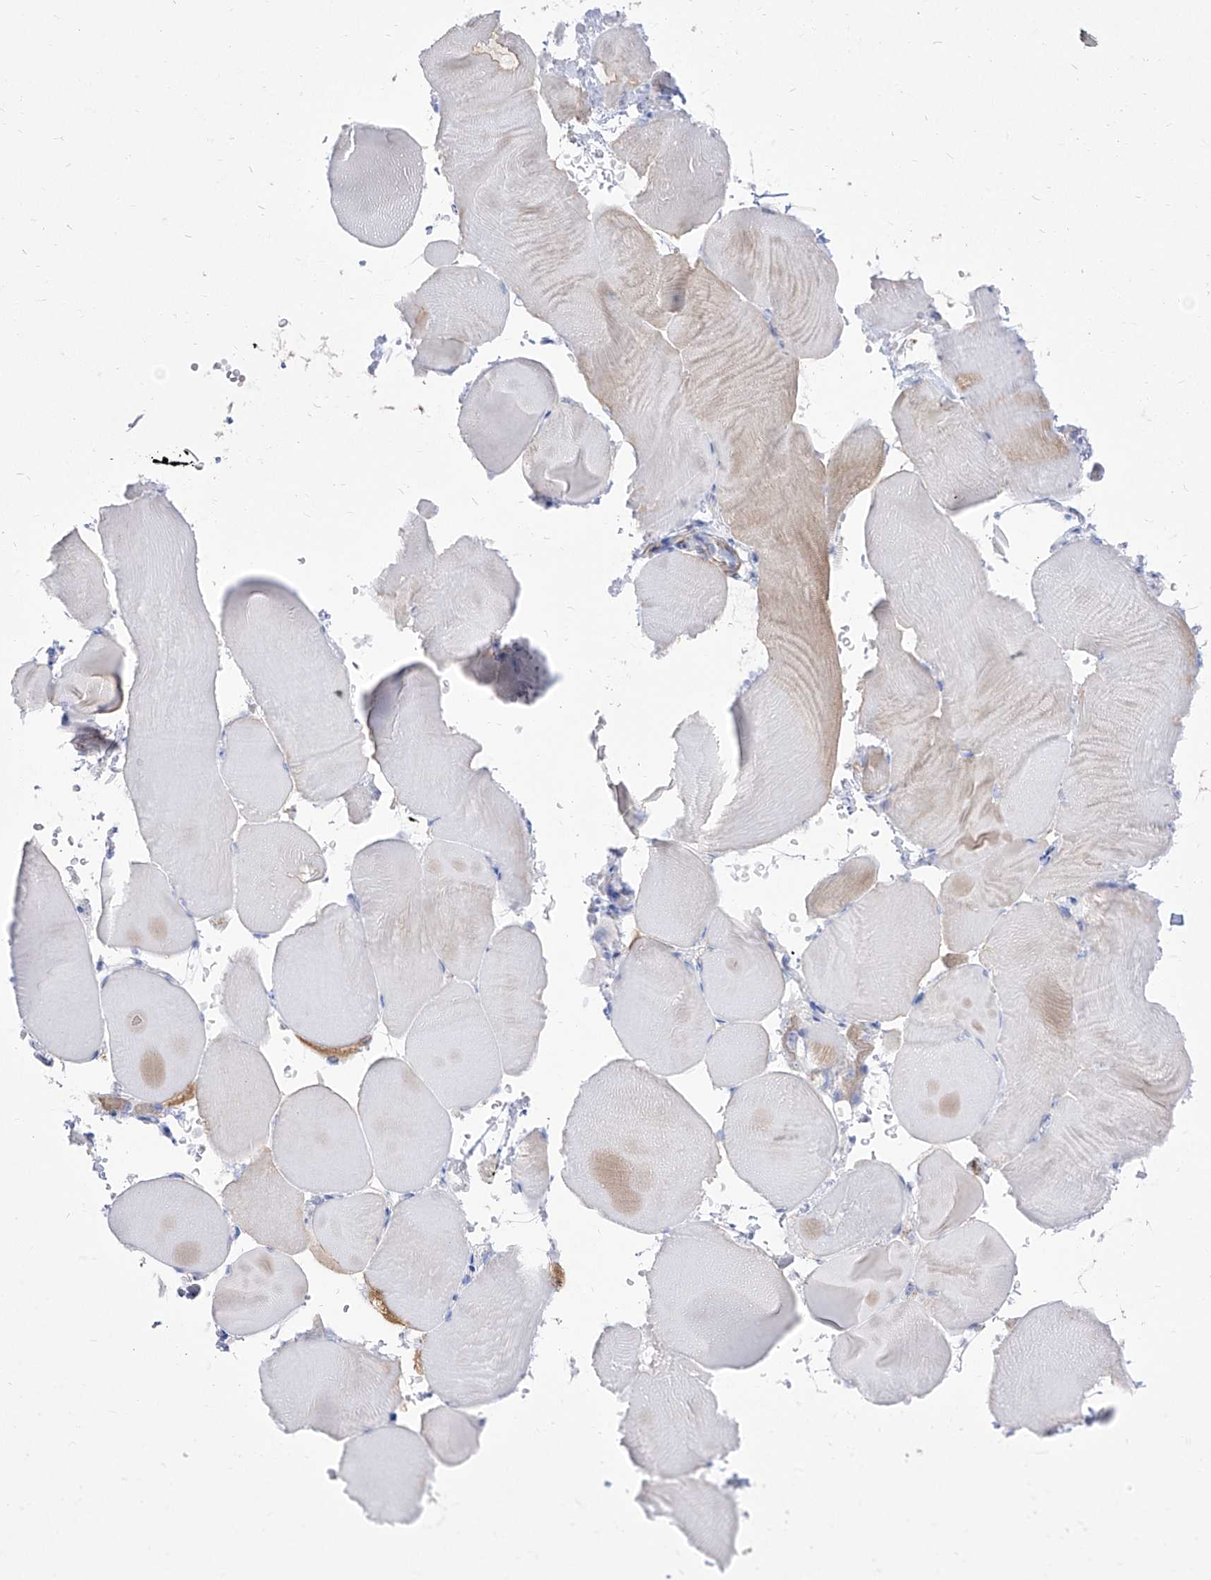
{"staining": {"intensity": "weak", "quantity": "25%-75%", "location": "cytoplasmic/membranous"}, "tissue": "skeletal muscle", "cell_type": "Myocytes", "image_type": "normal", "snomed": [{"axis": "morphology", "description": "Normal tissue, NOS"}, {"axis": "topography", "description": "Skeletal muscle"}, {"axis": "topography", "description": "Parathyroid gland"}], "caption": "High-magnification brightfield microscopy of benign skeletal muscle stained with DAB (brown) and counterstained with hematoxylin (blue). myocytes exhibit weak cytoplasmic/membranous staining is seen in approximately25%-75% of cells.", "gene": "C1orf74", "patient": {"sex": "female", "age": 37}}